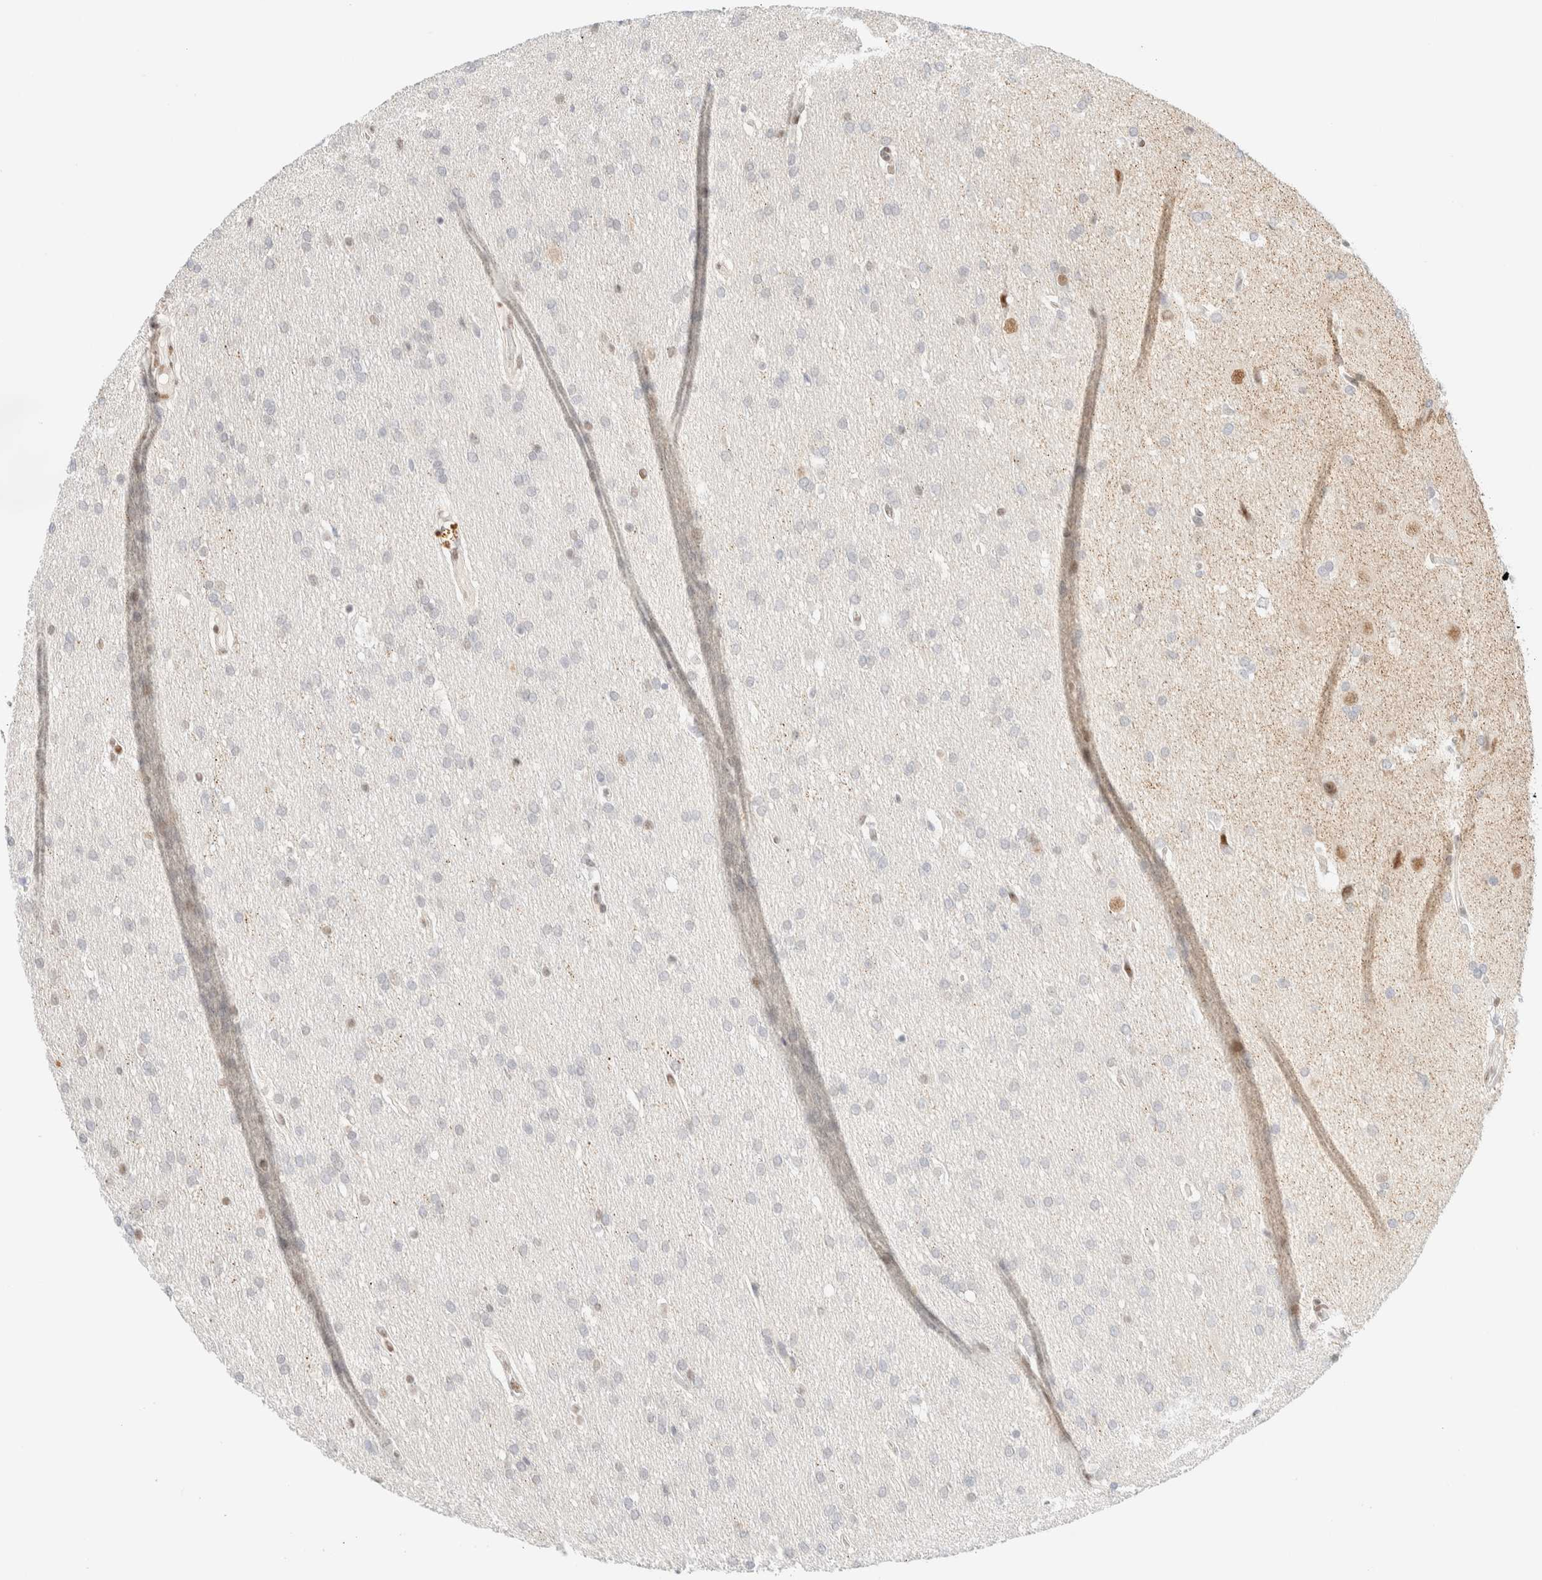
{"staining": {"intensity": "moderate", "quantity": "<25%", "location": "nuclear"}, "tissue": "glioma", "cell_type": "Tumor cells", "image_type": "cancer", "snomed": [{"axis": "morphology", "description": "Glioma, malignant, Low grade"}, {"axis": "topography", "description": "Brain"}], "caption": "IHC image of glioma stained for a protein (brown), which shows low levels of moderate nuclear staining in about <25% of tumor cells.", "gene": "PYGO2", "patient": {"sex": "female", "age": 37}}